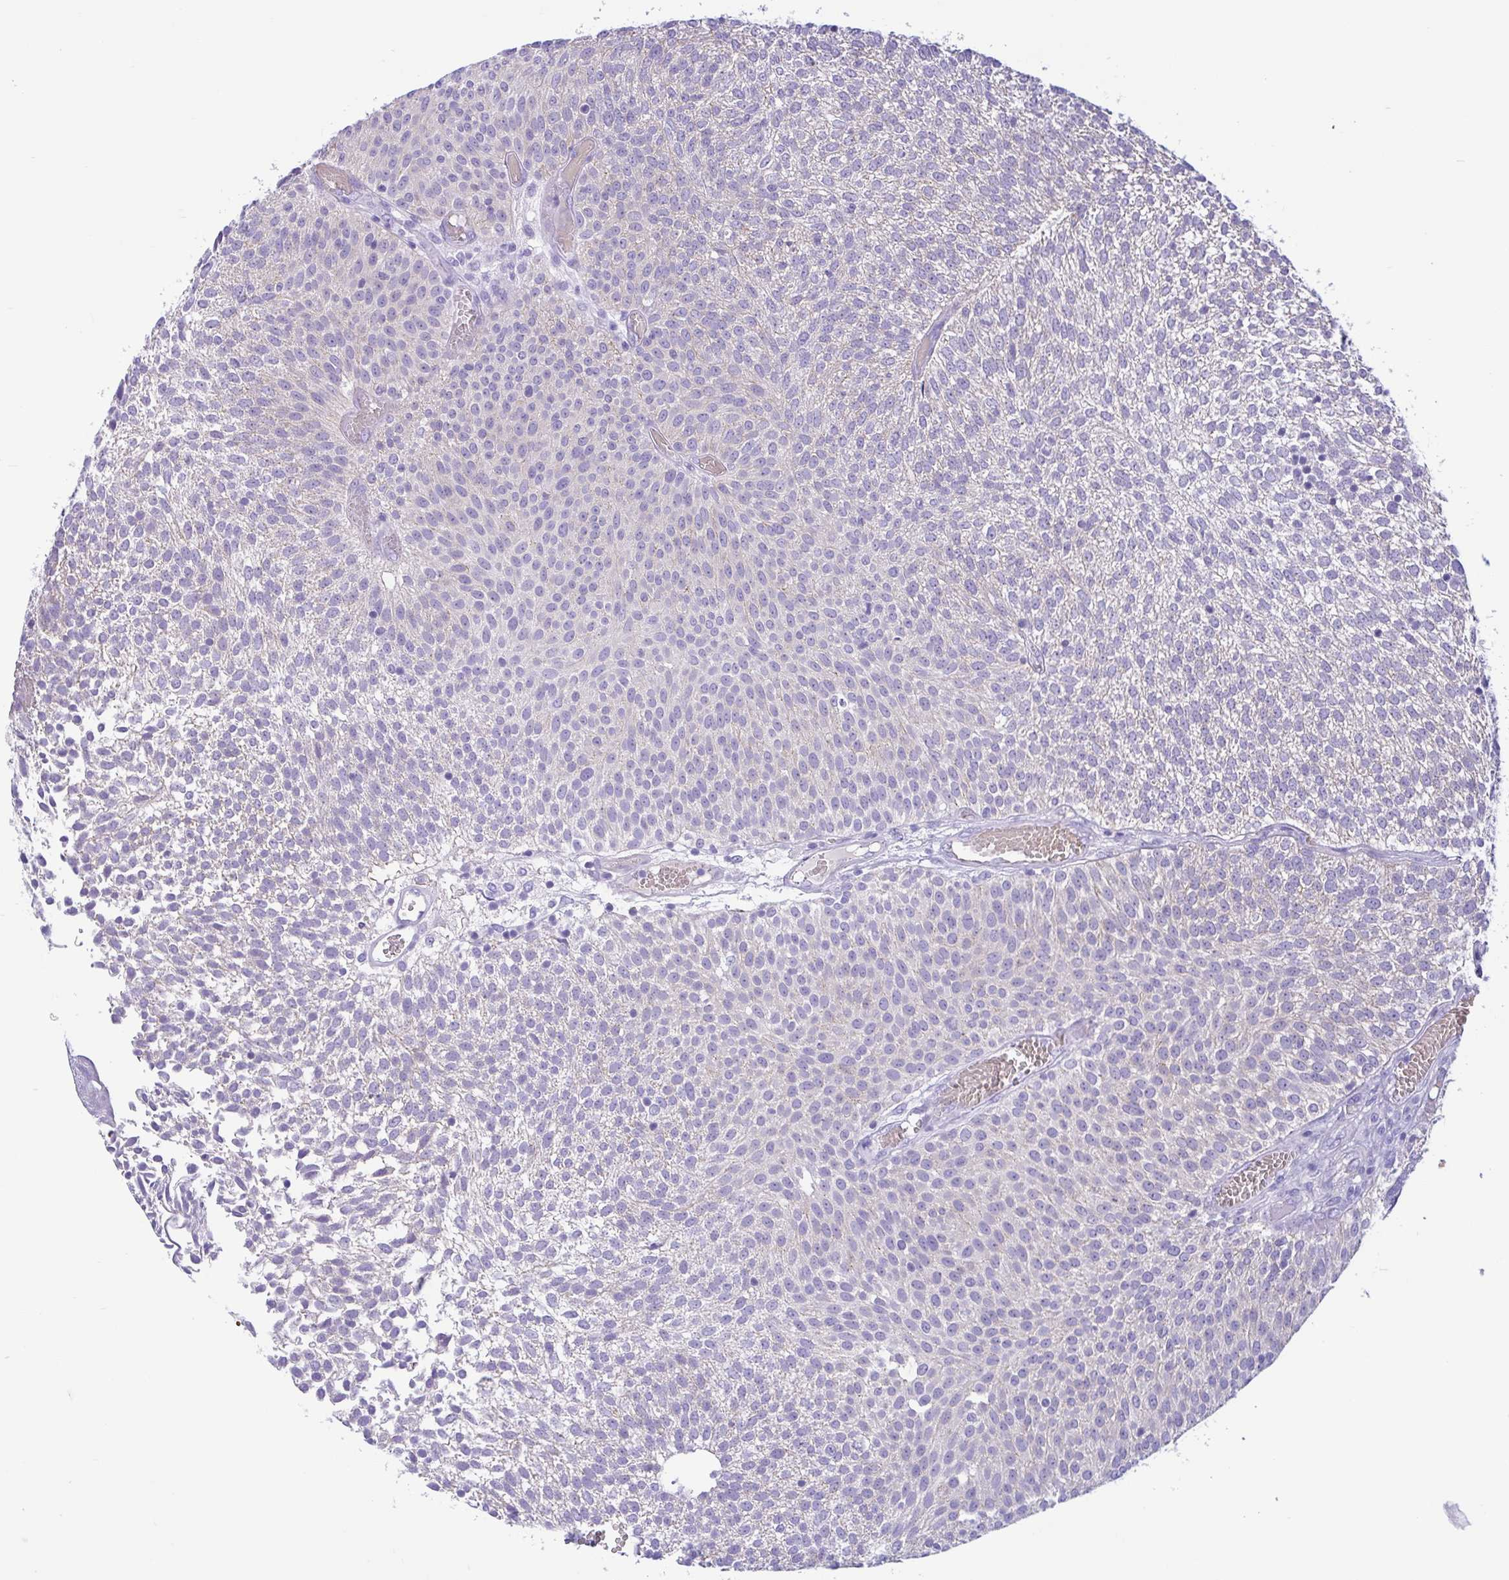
{"staining": {"intensity": "negative", "quantity": "none", "location": "none"}, "tissue": "urothelial cancer", "cell_type": "Tumor cells", "image_type": "cancer", "snomed": [{"axis": "morphology", "description": "Urothelial carcinoma, Low grade"}, {"axis": "topography", "description": "Urinary bladder"}], "caption": "IHC photomicrograph of urothelial carcinoma (low-grade) stained for a protein (brown), which exhibits no positivity in tumor cells.", "gene": "TMEM79", "patient": {"sex": "female", "age": 79}}